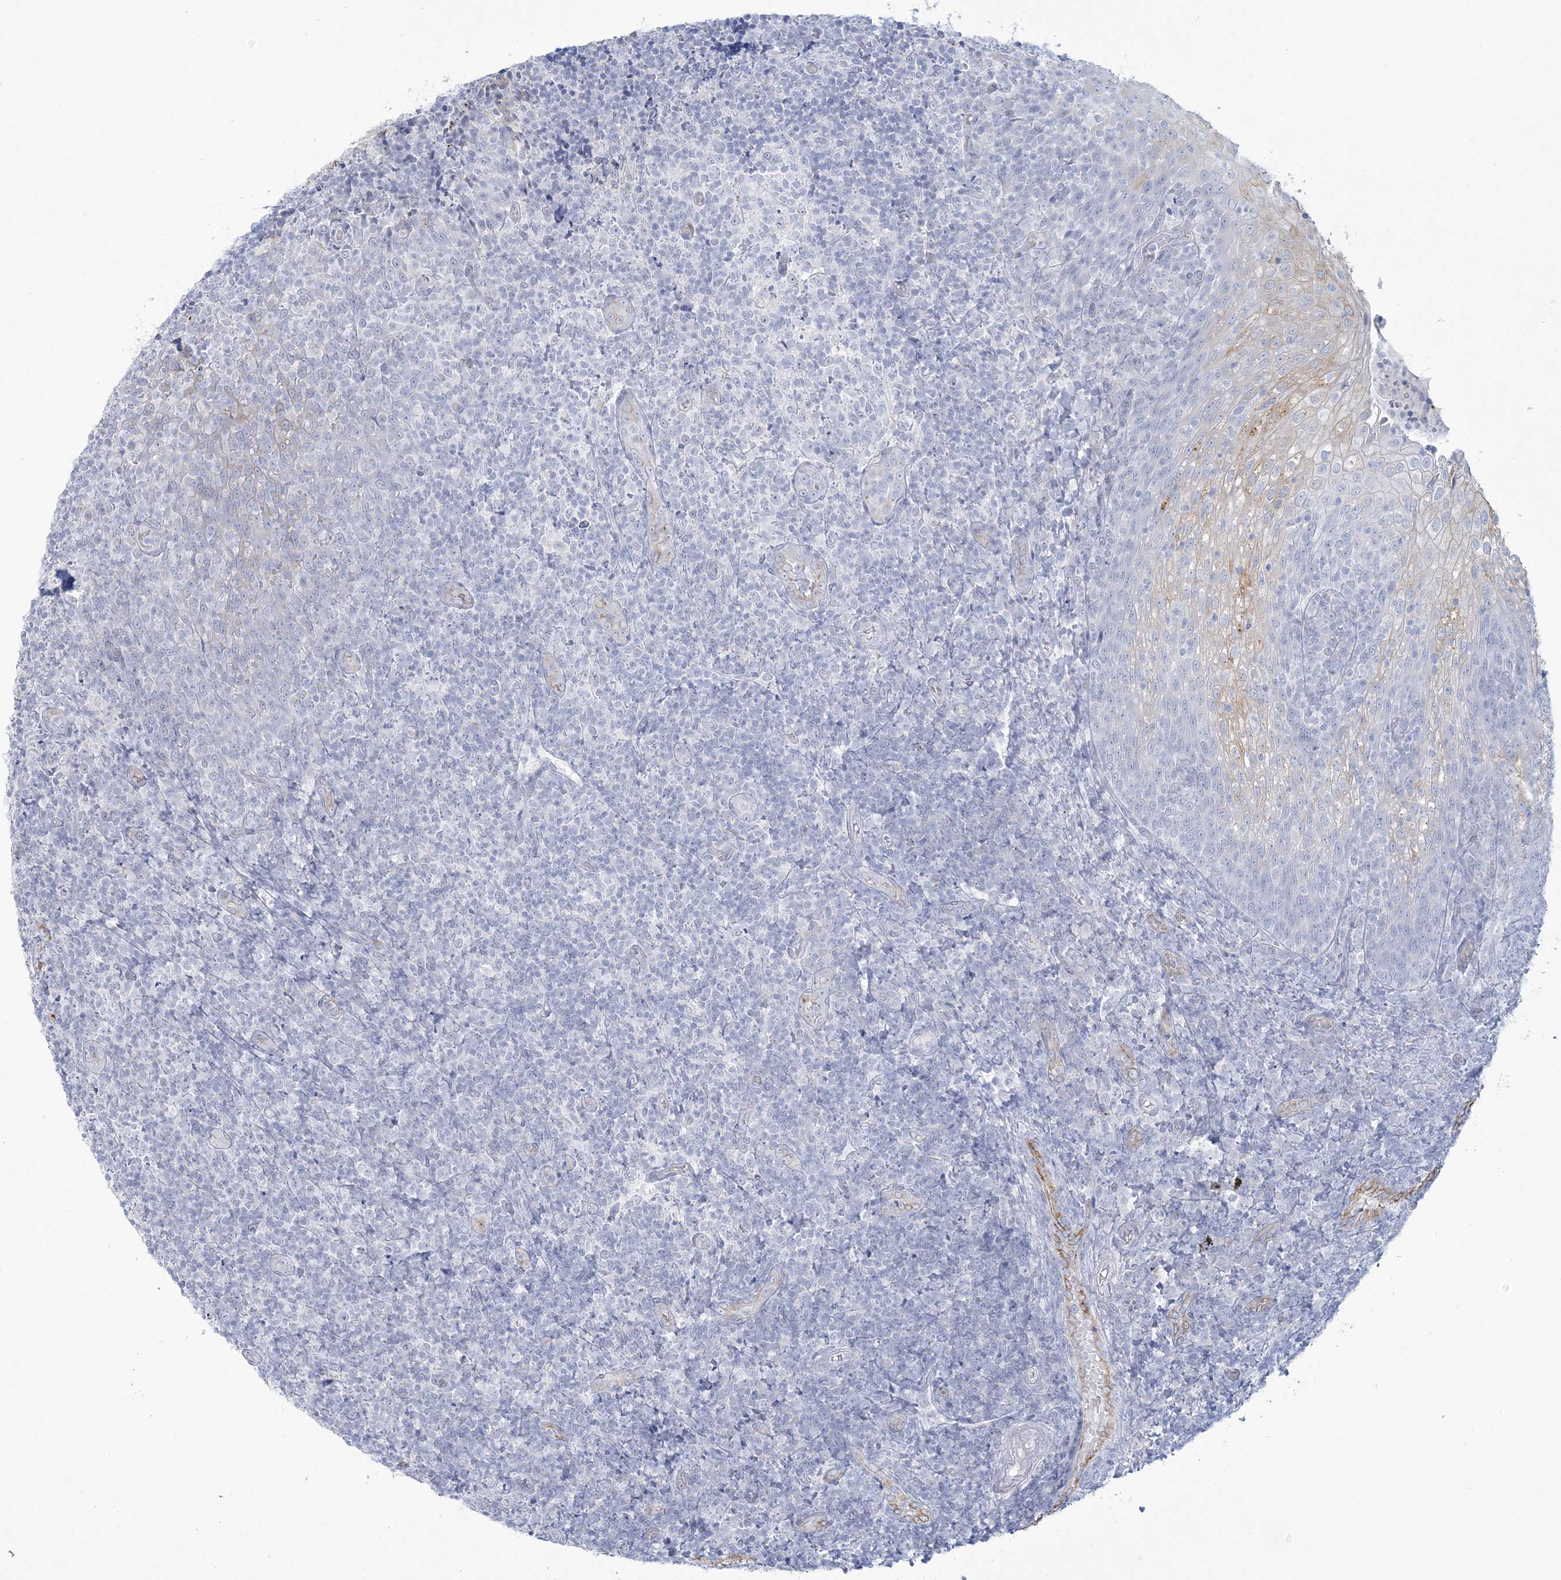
{"staining": {"intensity": "negative", "quantity": "none", "location": "none"}, "tissue": "tonsil", "cell_type": "Germinal center cells", "image_type": "normal", "snomed": [{"axis": "morphology", "description": "Normal tissue, NOS"}, {"axis": "topography", "description": "Tonsil"}], "caption": "This is a micrograph of immunohistochemistry (IHC) staining of unremarkable tonsil, which shows no positivity in germinal center cells.", "gene": "ENSG00000288637", "patient": {"sex": "female", "age": 19}}